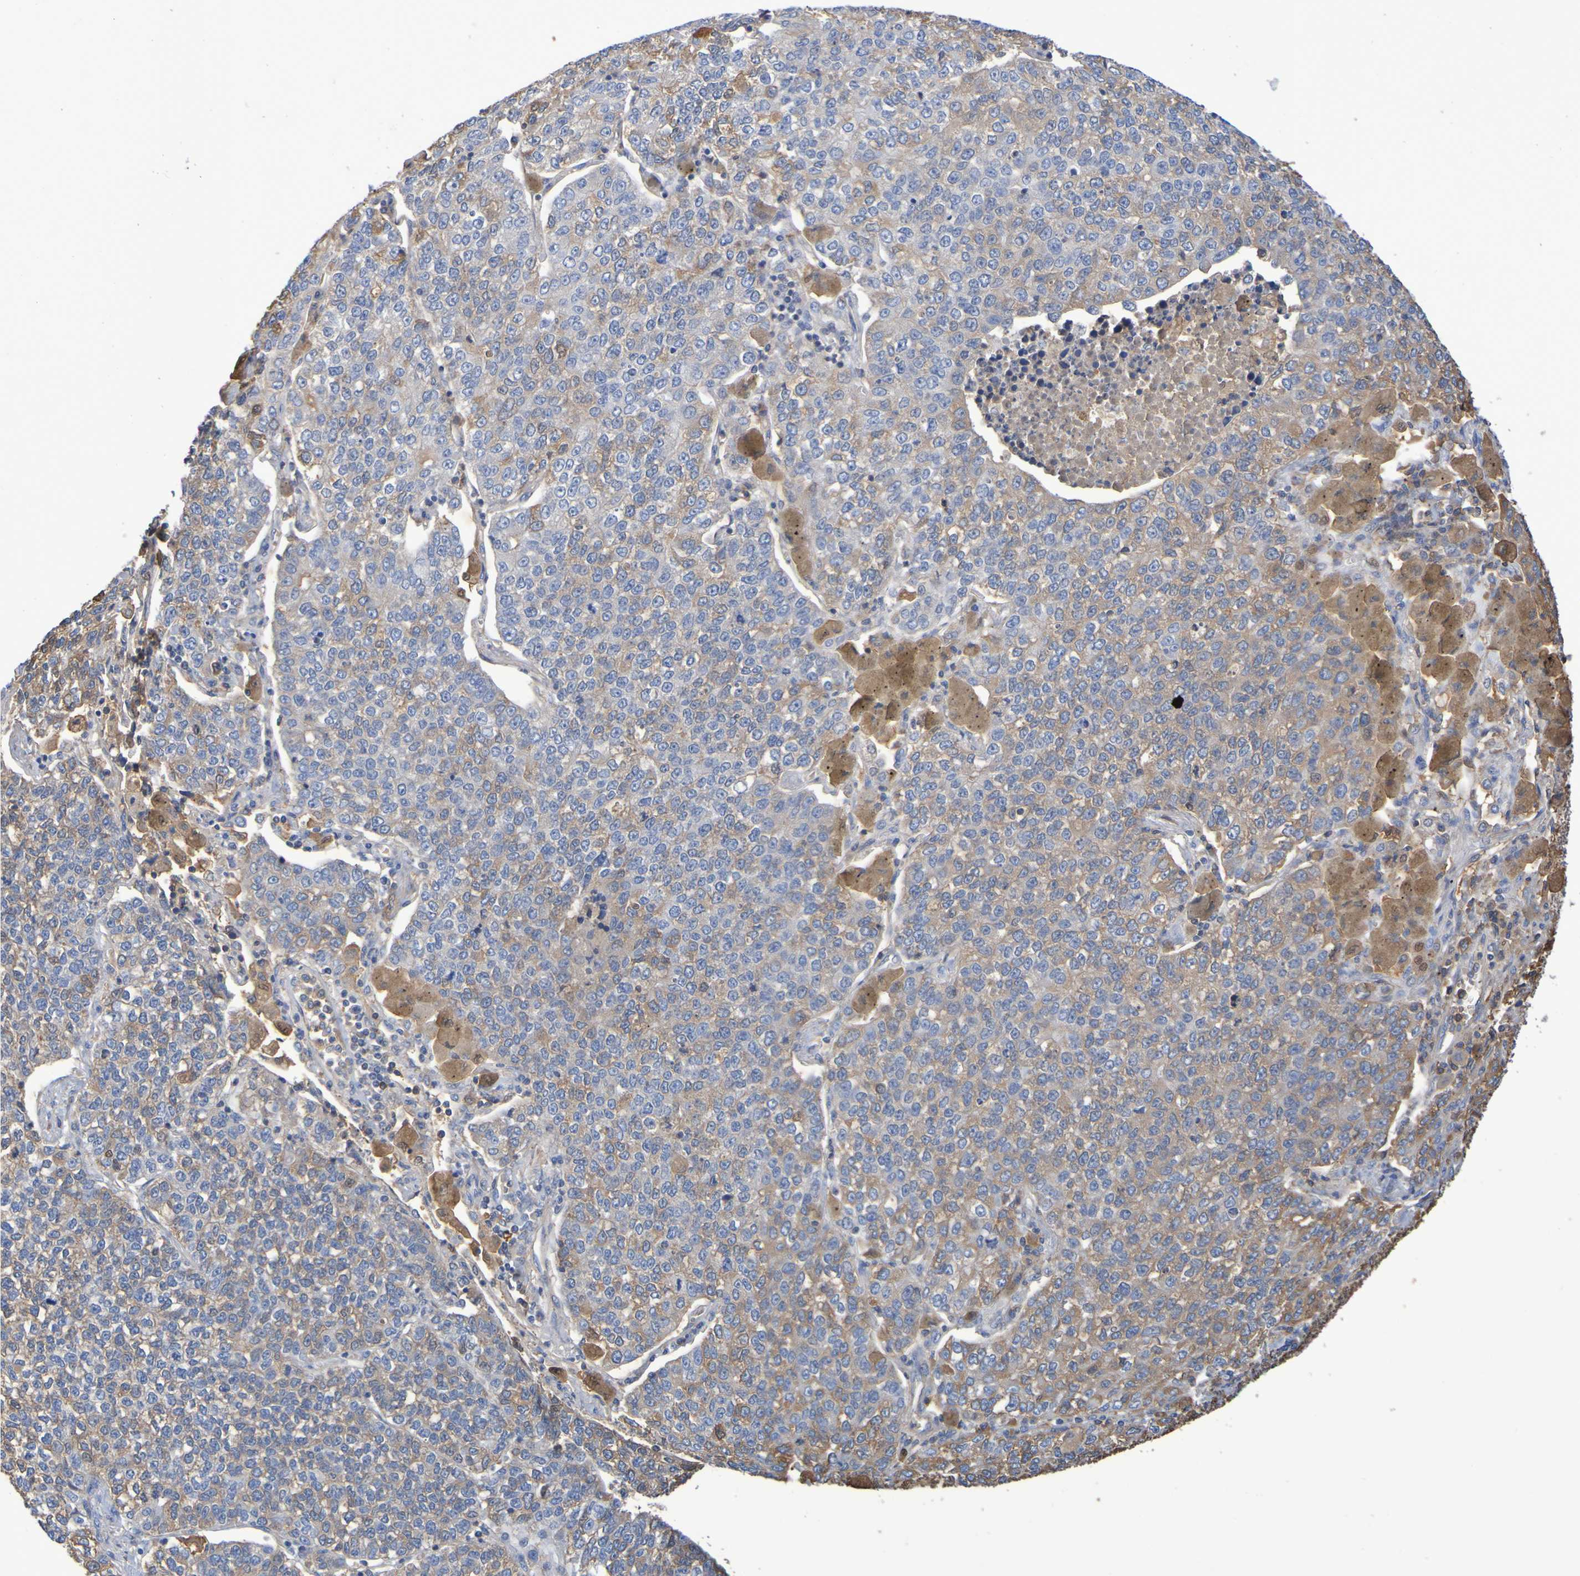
{"staining": {"intensity": "moderate", "quantity": "25%-75%", "location": "cytoplasmic/membranous"}, "tissue": "lung cancer", "cell_type": "Tumor cells", "image_type": "cancer", "snomed": [{"axis": "morphology", "description": "Adenocarcinoma, NOS"}, {"axis": "topography", "description": "Lung"}], "caption": "Moderate cytoplasmic/membranous expression for a protein is seen in about 25%-75% of tumor cells of lung cancer (adenocarcinoma) using immunohistochemistry.", "gene": "GAB3", "patient": {"sex": "male", "age": 49}}